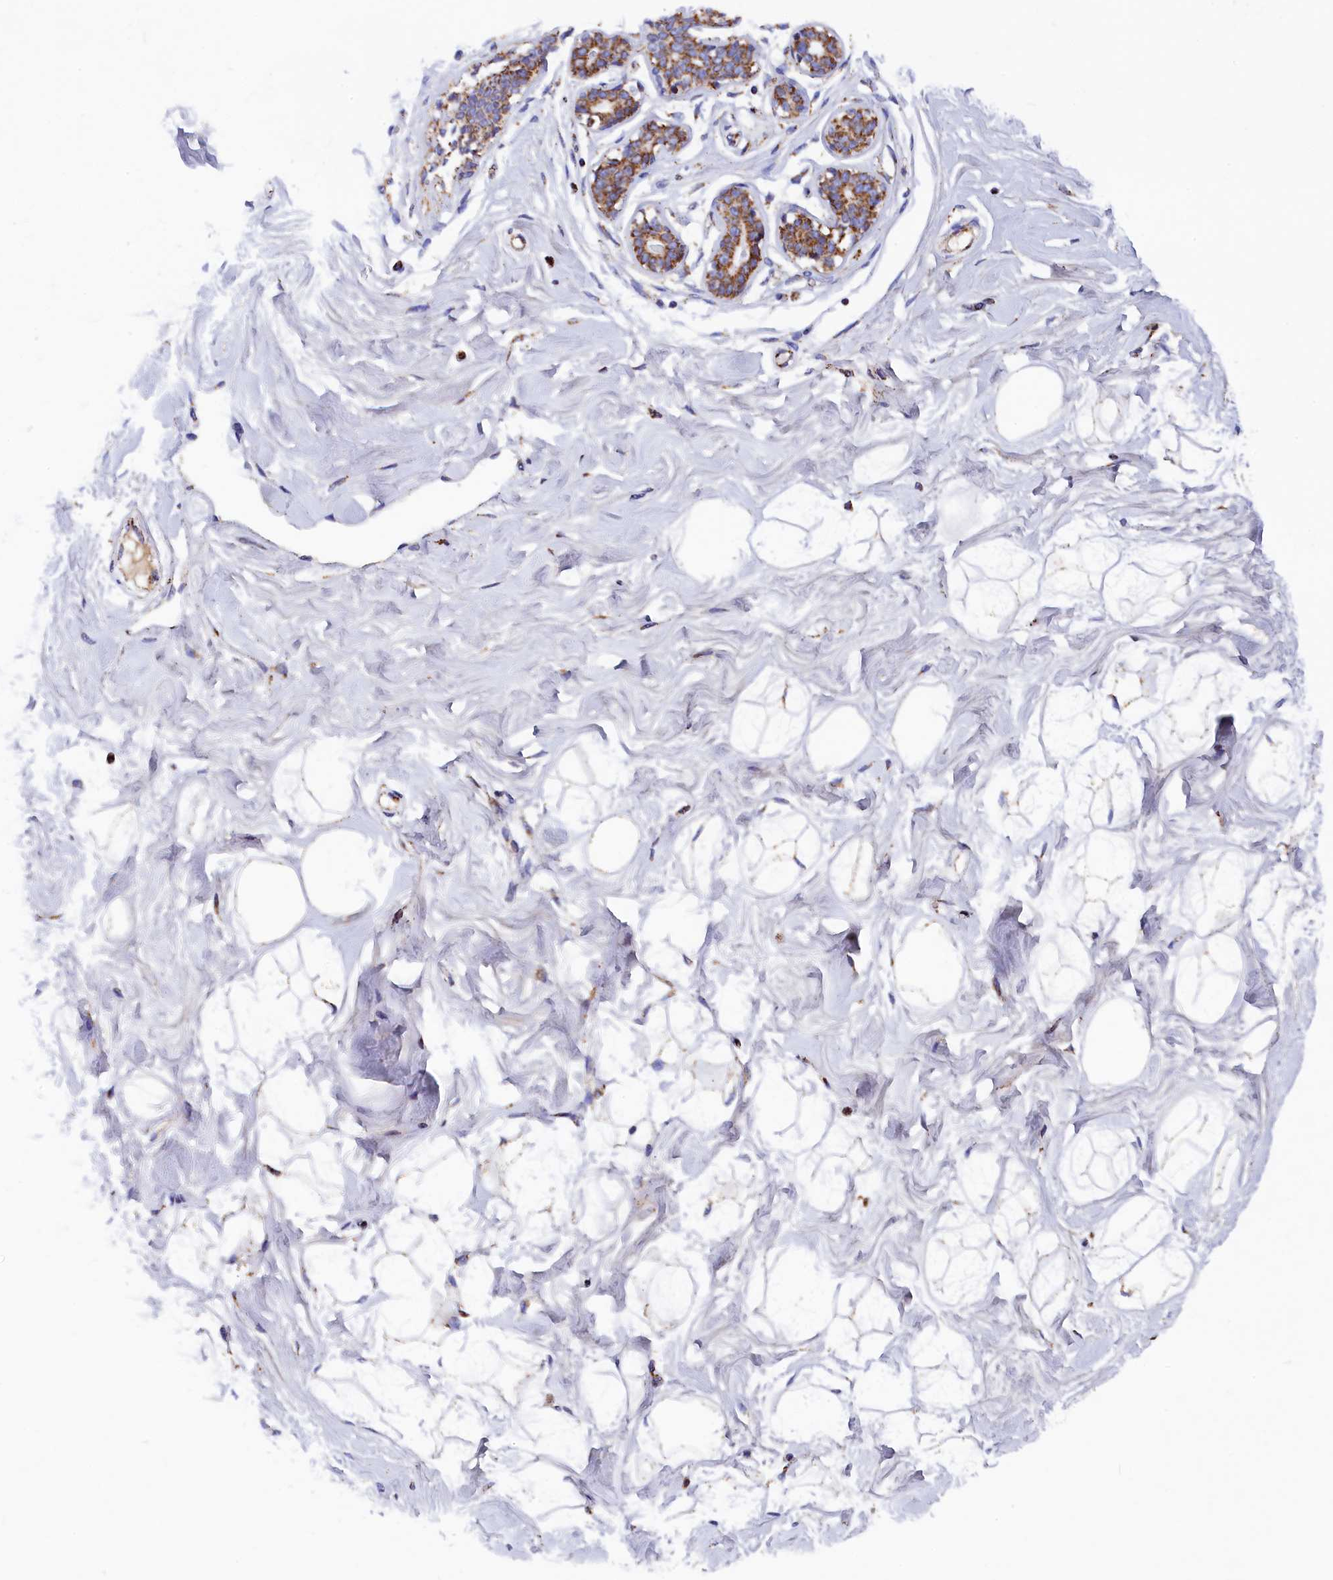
{"staining": {"intensity": "moderate", "quantity": "<25%", "location": "cytoplasmic/membranous"}, "tissue": "breast", "cell_type": "Adipocytes", "image_type": "normal", "snomed": [{"axis": "morphology", "description": "Normal tissue, NOS"}, {"axis": "morphology", "description": "Adenoma, NOS"}, {"axis": "topography", "description": "Breast"}], "caption": "Unremarkable breast was stained to show a protein in brown. There is low levels of moderate cytoplasmic/membranous positivity in about <25% of adipocytes.", "gene": "SLC39A3", "patient": {"sex": "female", "age": 23}}